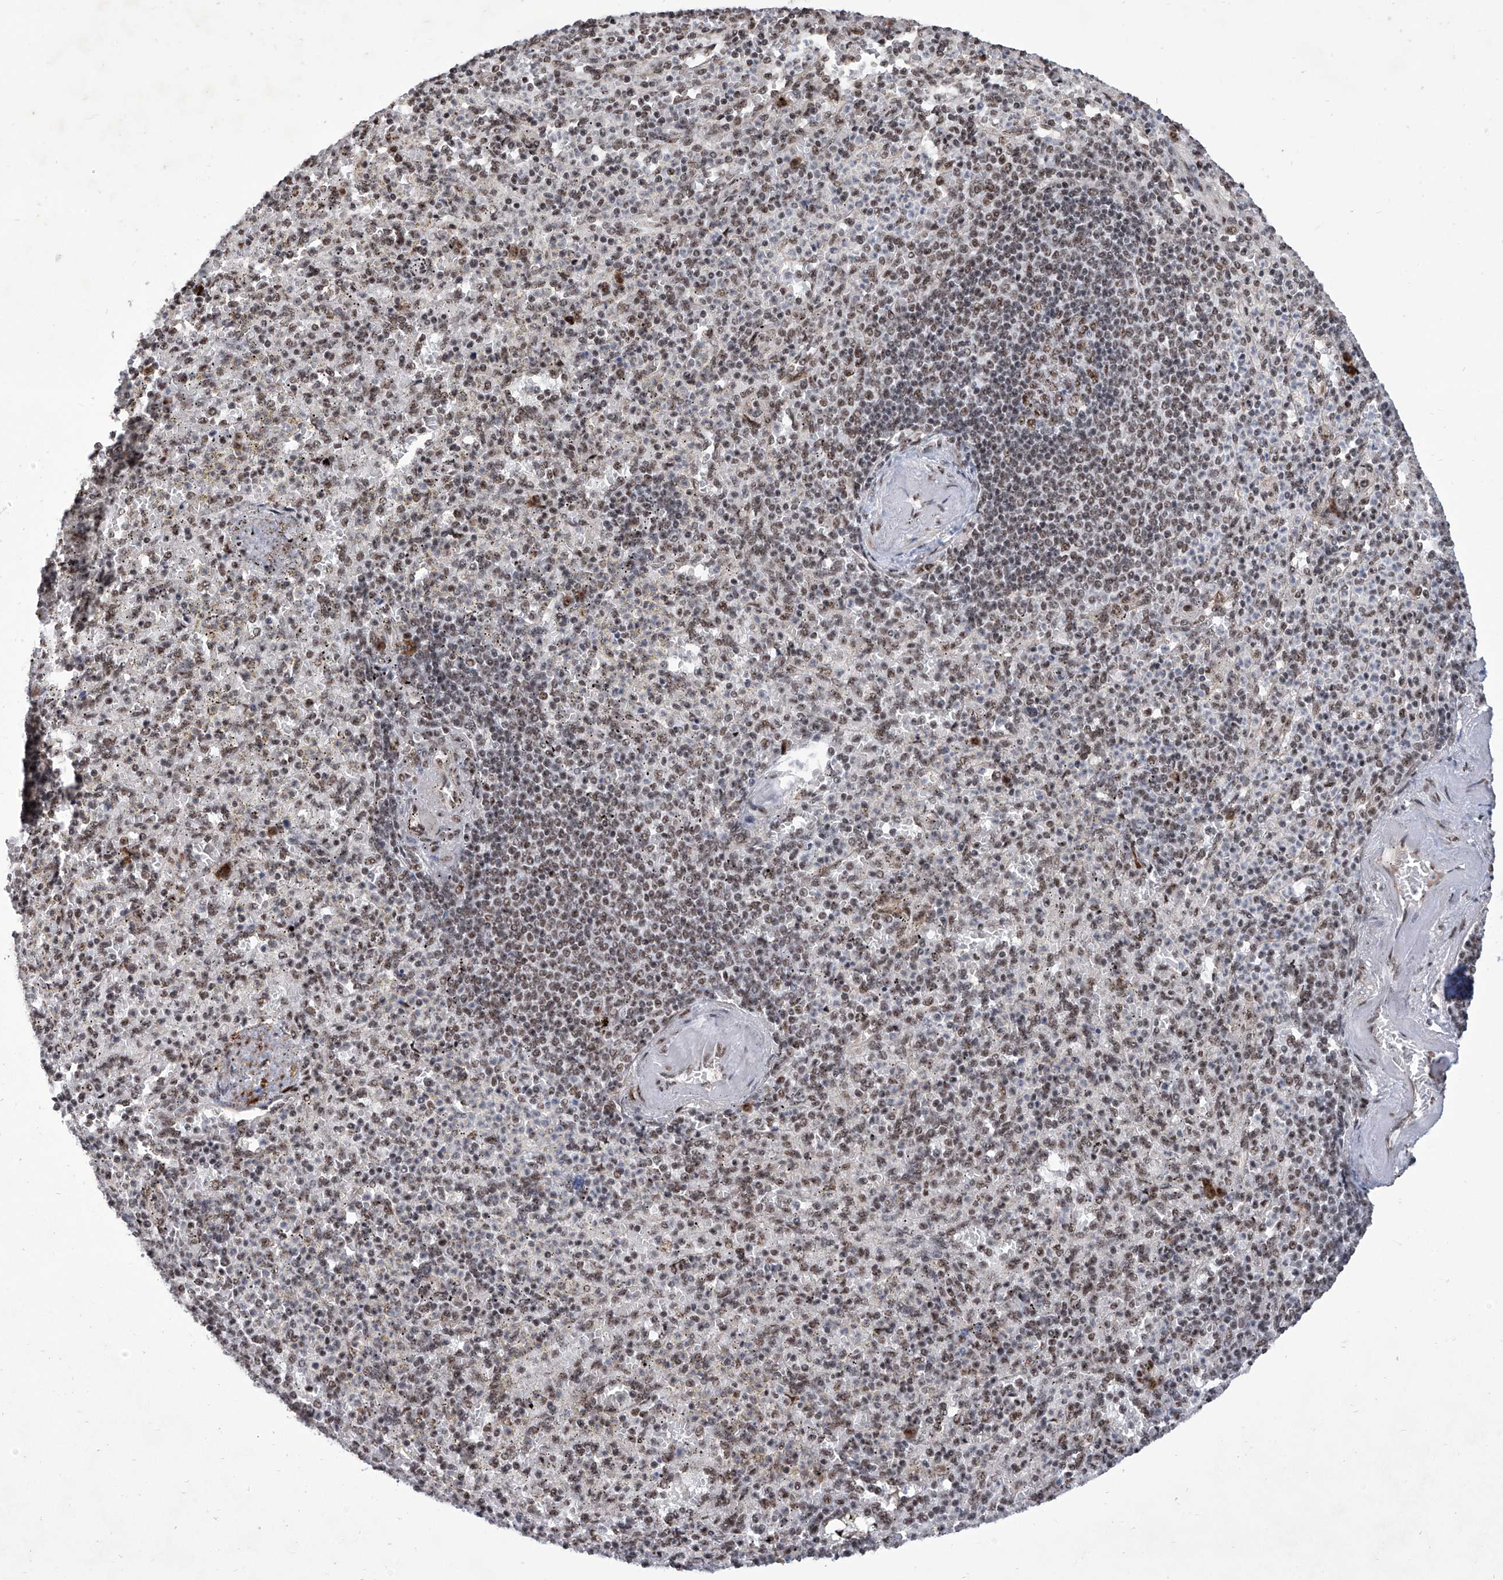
{"staining": {"intensity": "moderate", "quantity": "25%-75%", "location": "nuclear"}, "tissue": "spleen", "cell_type": "Cells in red pulp", "image_type": "normal", "snomed": [{"axis": "morphology", "description": "Normal tissue, NOS"}, {"axis": "topography", "description": "Spleen"}], "caption": "An immunohistochemistry histopathology image of unremarkable tissue is shown. Protein staining in brown labels moderate nuclear positivity in spleen within cells in red pulp. (DAB IHC, brown staining for protein, blue staining for nuclei).", "gene": "FBXL4", "patient": {"sex": "female", "age": 74}}